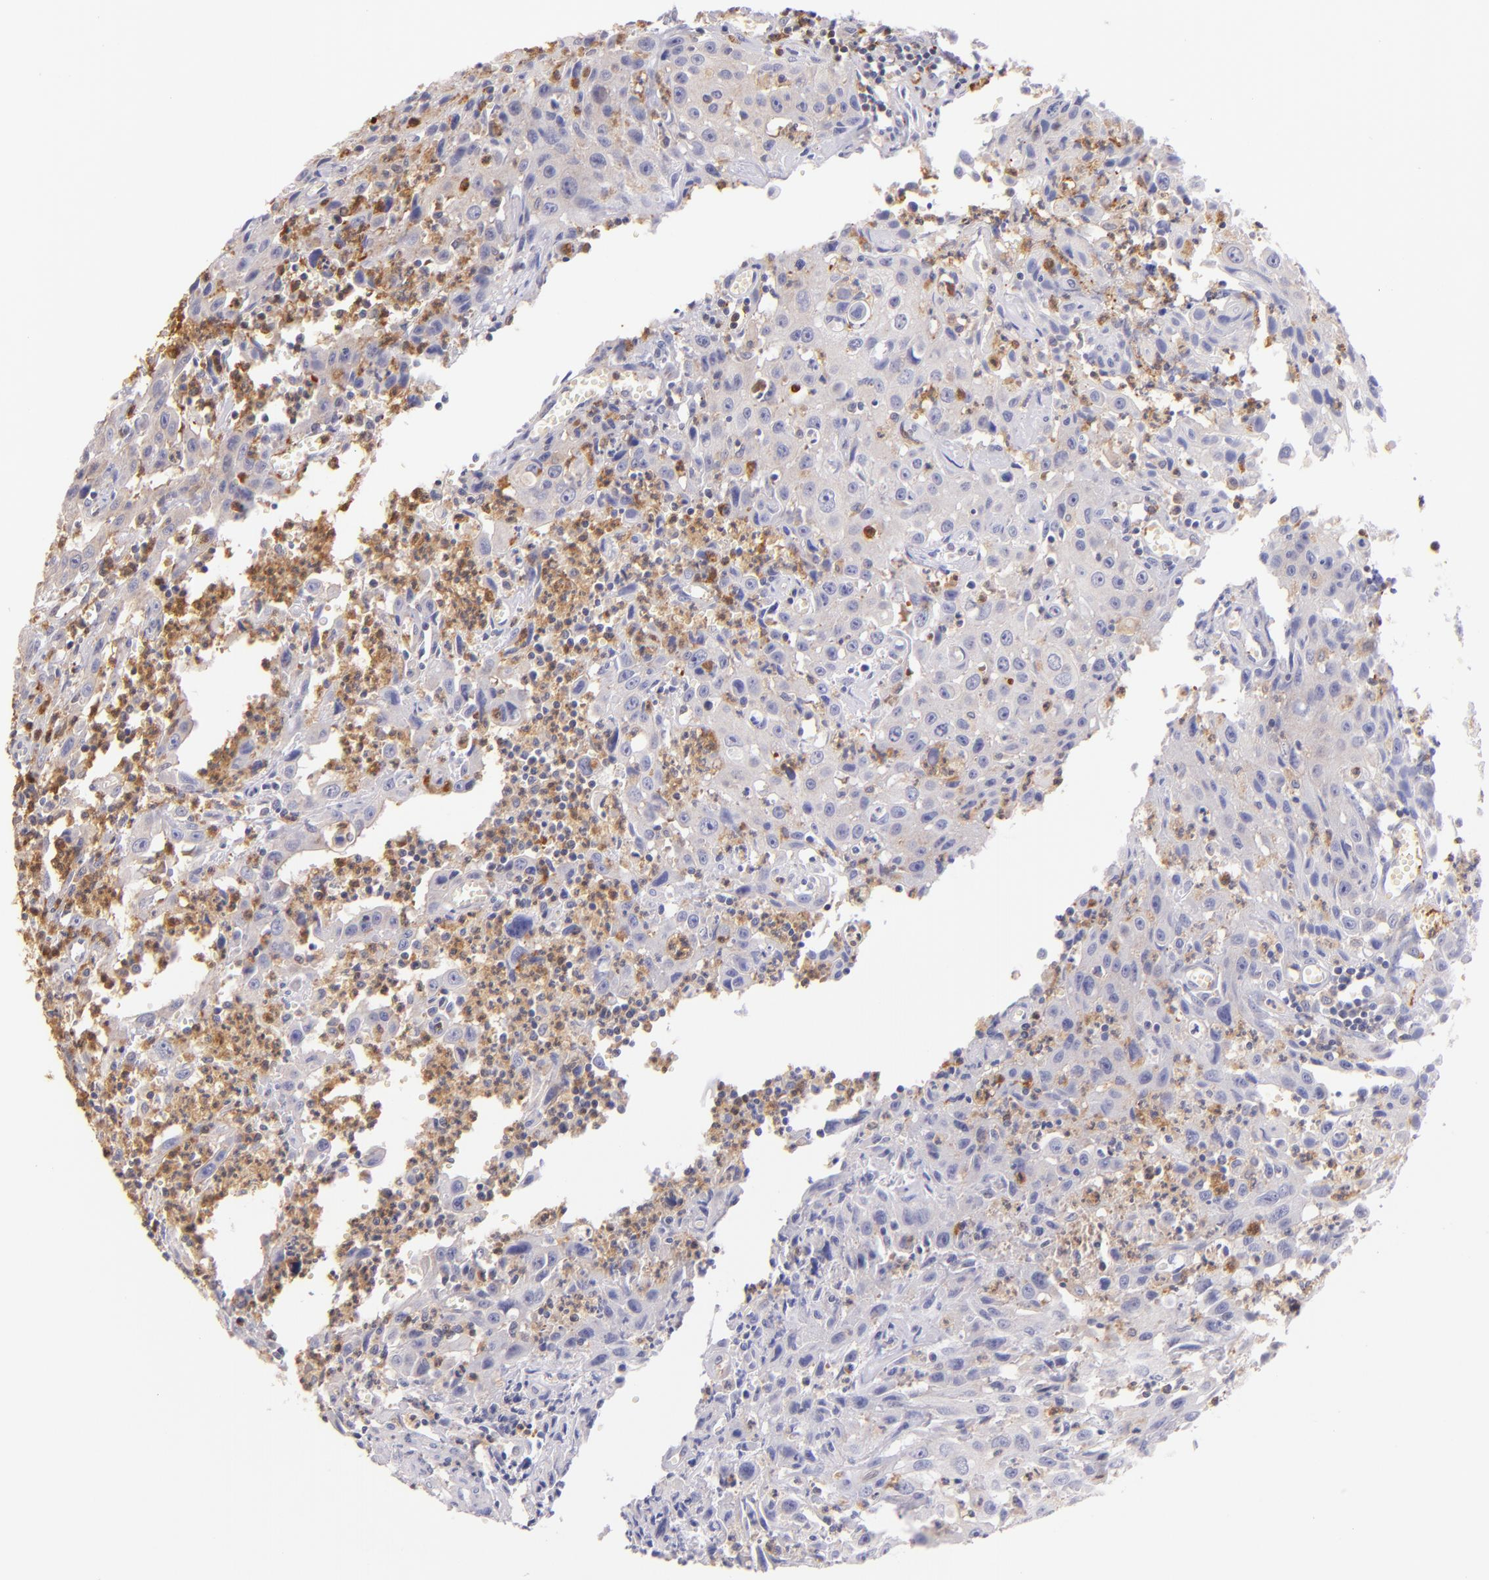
{"staining": {"intensity": "weak", "quantity": "25%-75%", "location": "cytoplasmic/membranous,nuclear"}, "tissue": "urothelial cancer", "cell_type": "Tumor cells", "image_type": "cancer", "snomed": [{"axis": "morphology", "description": "Urothelial carcinoma, High grade"}, {"axis": "topography", "description": "Urinary bladder"}], "caption": "DAB immunohistochemical staining of high-grade urothelial carcinoma demonstrates weak cytoplasmic/membranous and nuclear protein staining in approximately 25%-75% of tumor cells.", "gene": "BTK", "patient": {"sex": "male", "age": 66}}